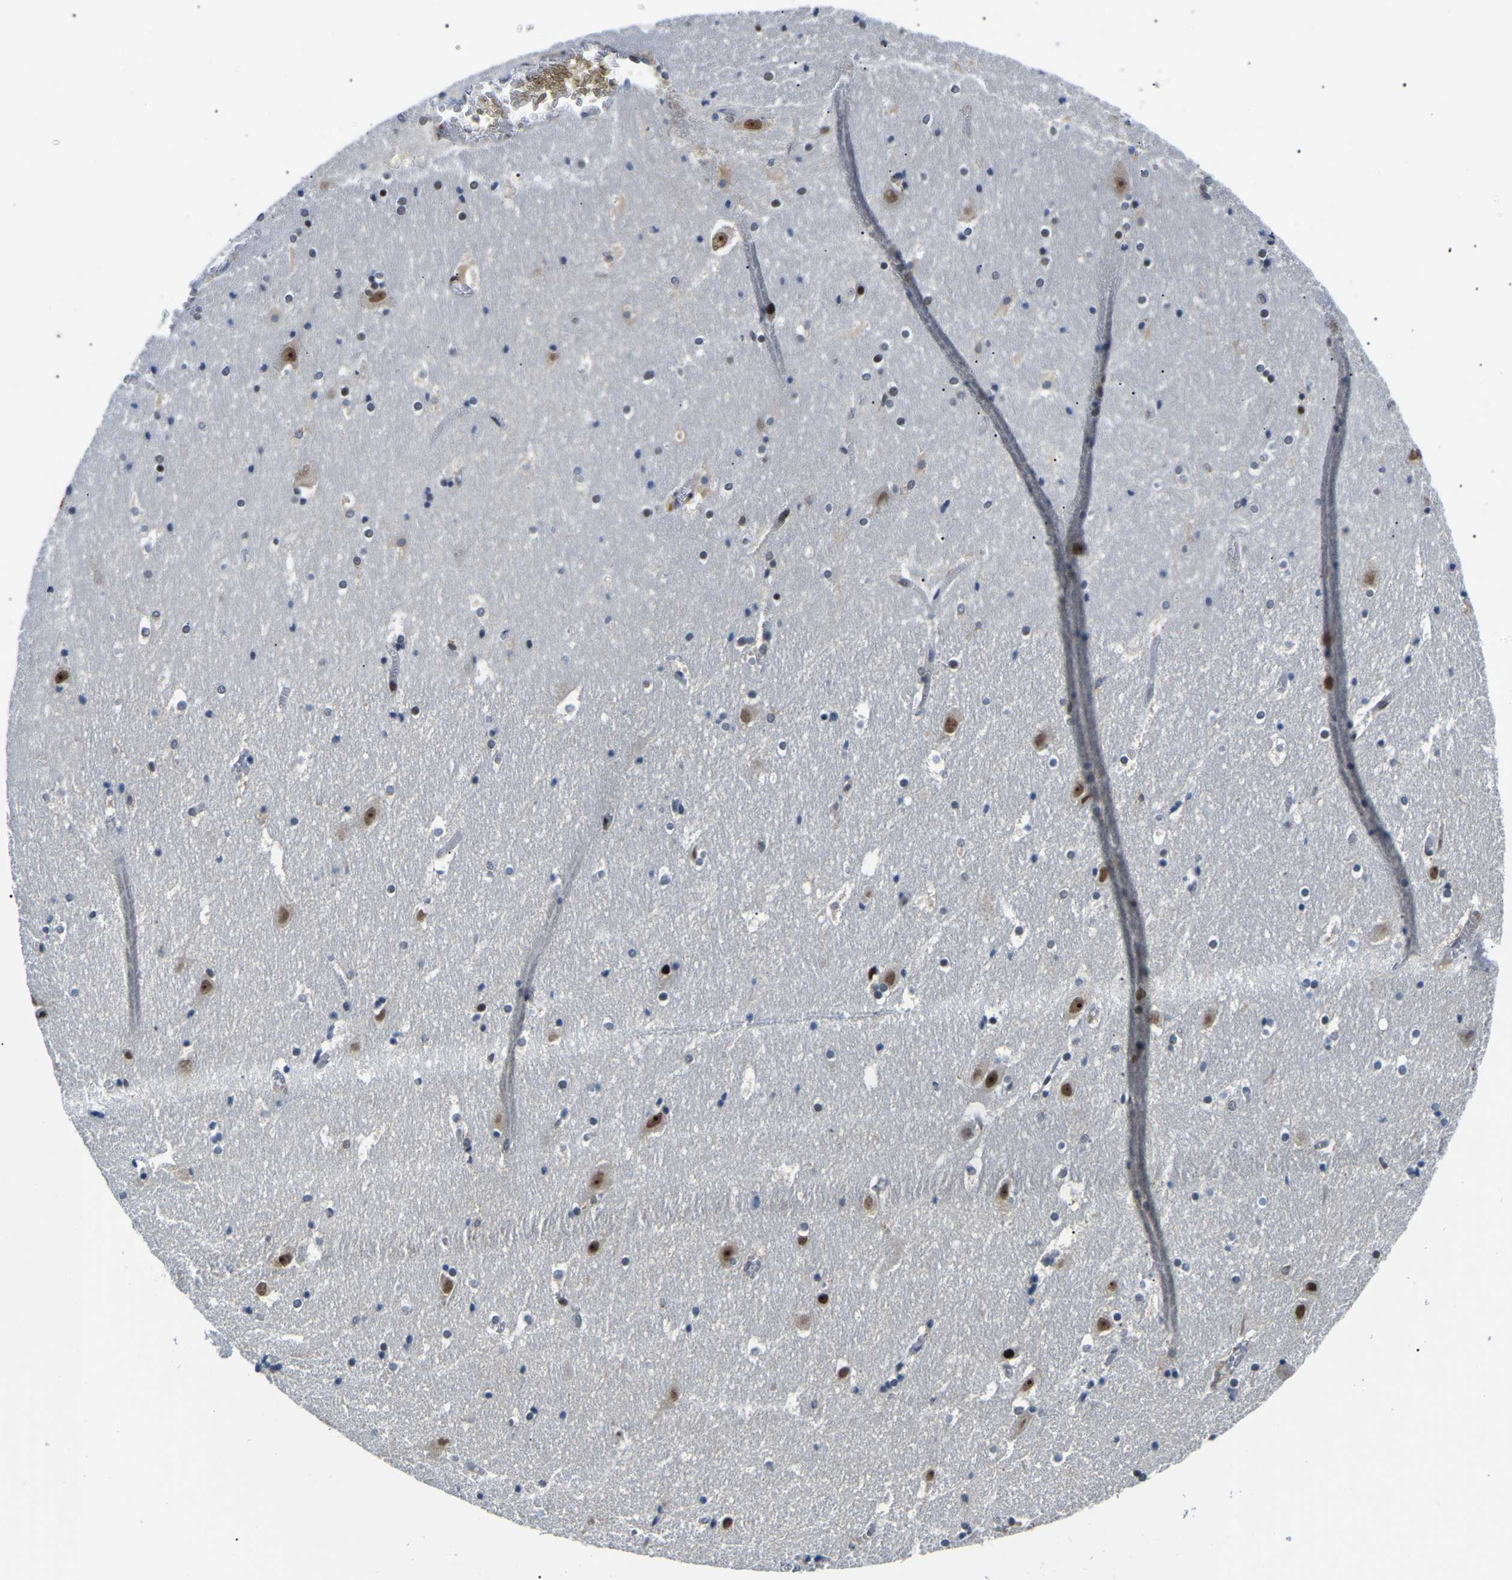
{"staining": {"intensity": "strong", "quantity": "<25%", "location": "nuclear"}, "tissue": "hippocampus", "cell_type": "Glial cells", "image_type": "normal", "snomed": [{"axis": "morphology", "description": "Normal tissue, NOS"}, {"axis": "topography", "description": "Hippocampus"}], "caption": "Strong nuclear staining is present in approximately <25% of glial cells in benign hippocampus. (Brightfield microscopy of DAB IHC at high magnification).", "gene": "RRP1B", "patient": {"sex": "male", "age": 45}}